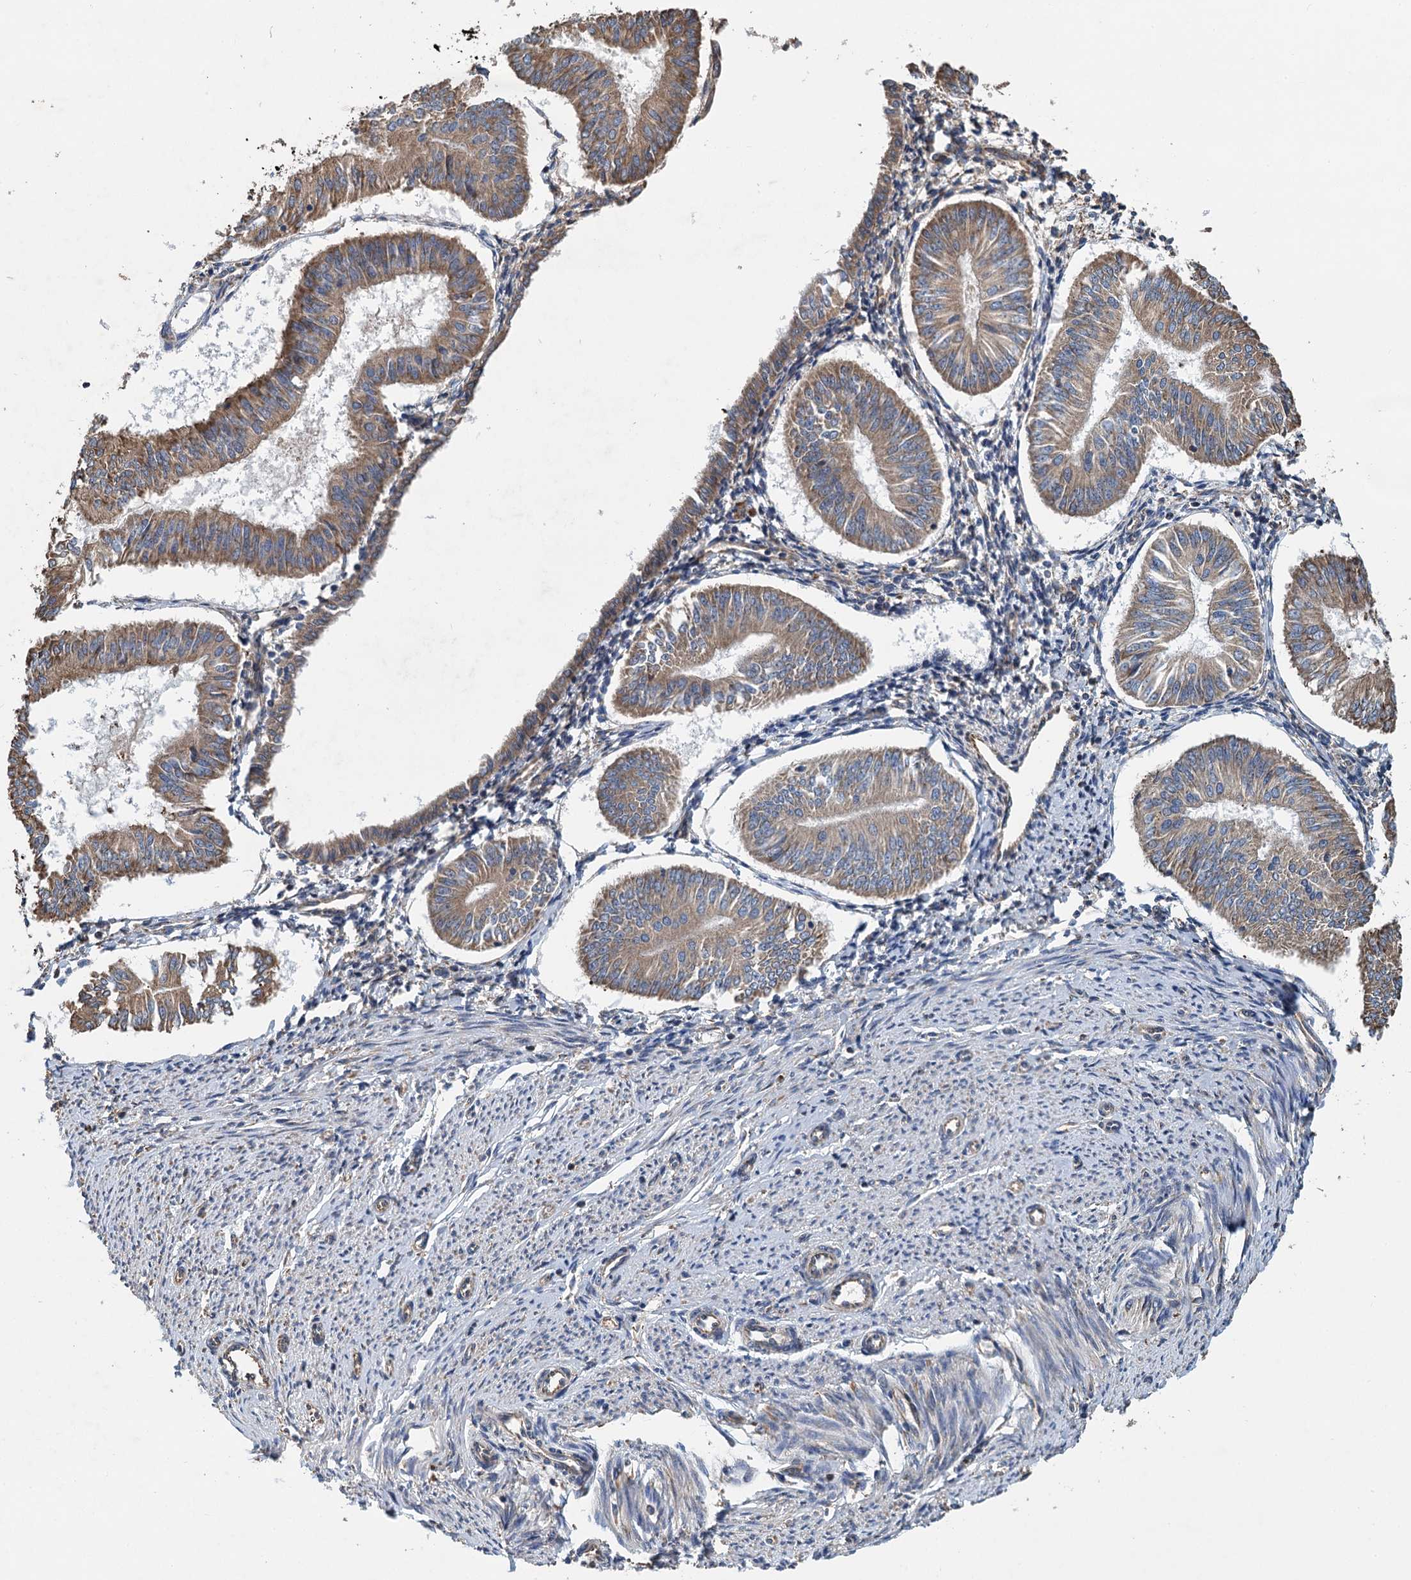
{"staining": {"intensity": "moderate", "quantity": ">75%", "location": "cytoplasmic/membranous"}, "tissue": "endometrial cancer", "cell_type": "Tumor cells", "image_type": "cancer", "snomed": [{"axis": "morphology", "description": "Adenocarcinoma, NOS"}, {"axis": "topography", "description": "Endometrium"}], "caption": "High-power microscopy captured an immunohistochemistry histopathology image of endometrial adenocarcinoma, revealing moderate cytoplasmic/membranous expression in approximately >75% of tumor cells.", "gene": "LINS1", "patient": {"sex": "female", "age": 58}}